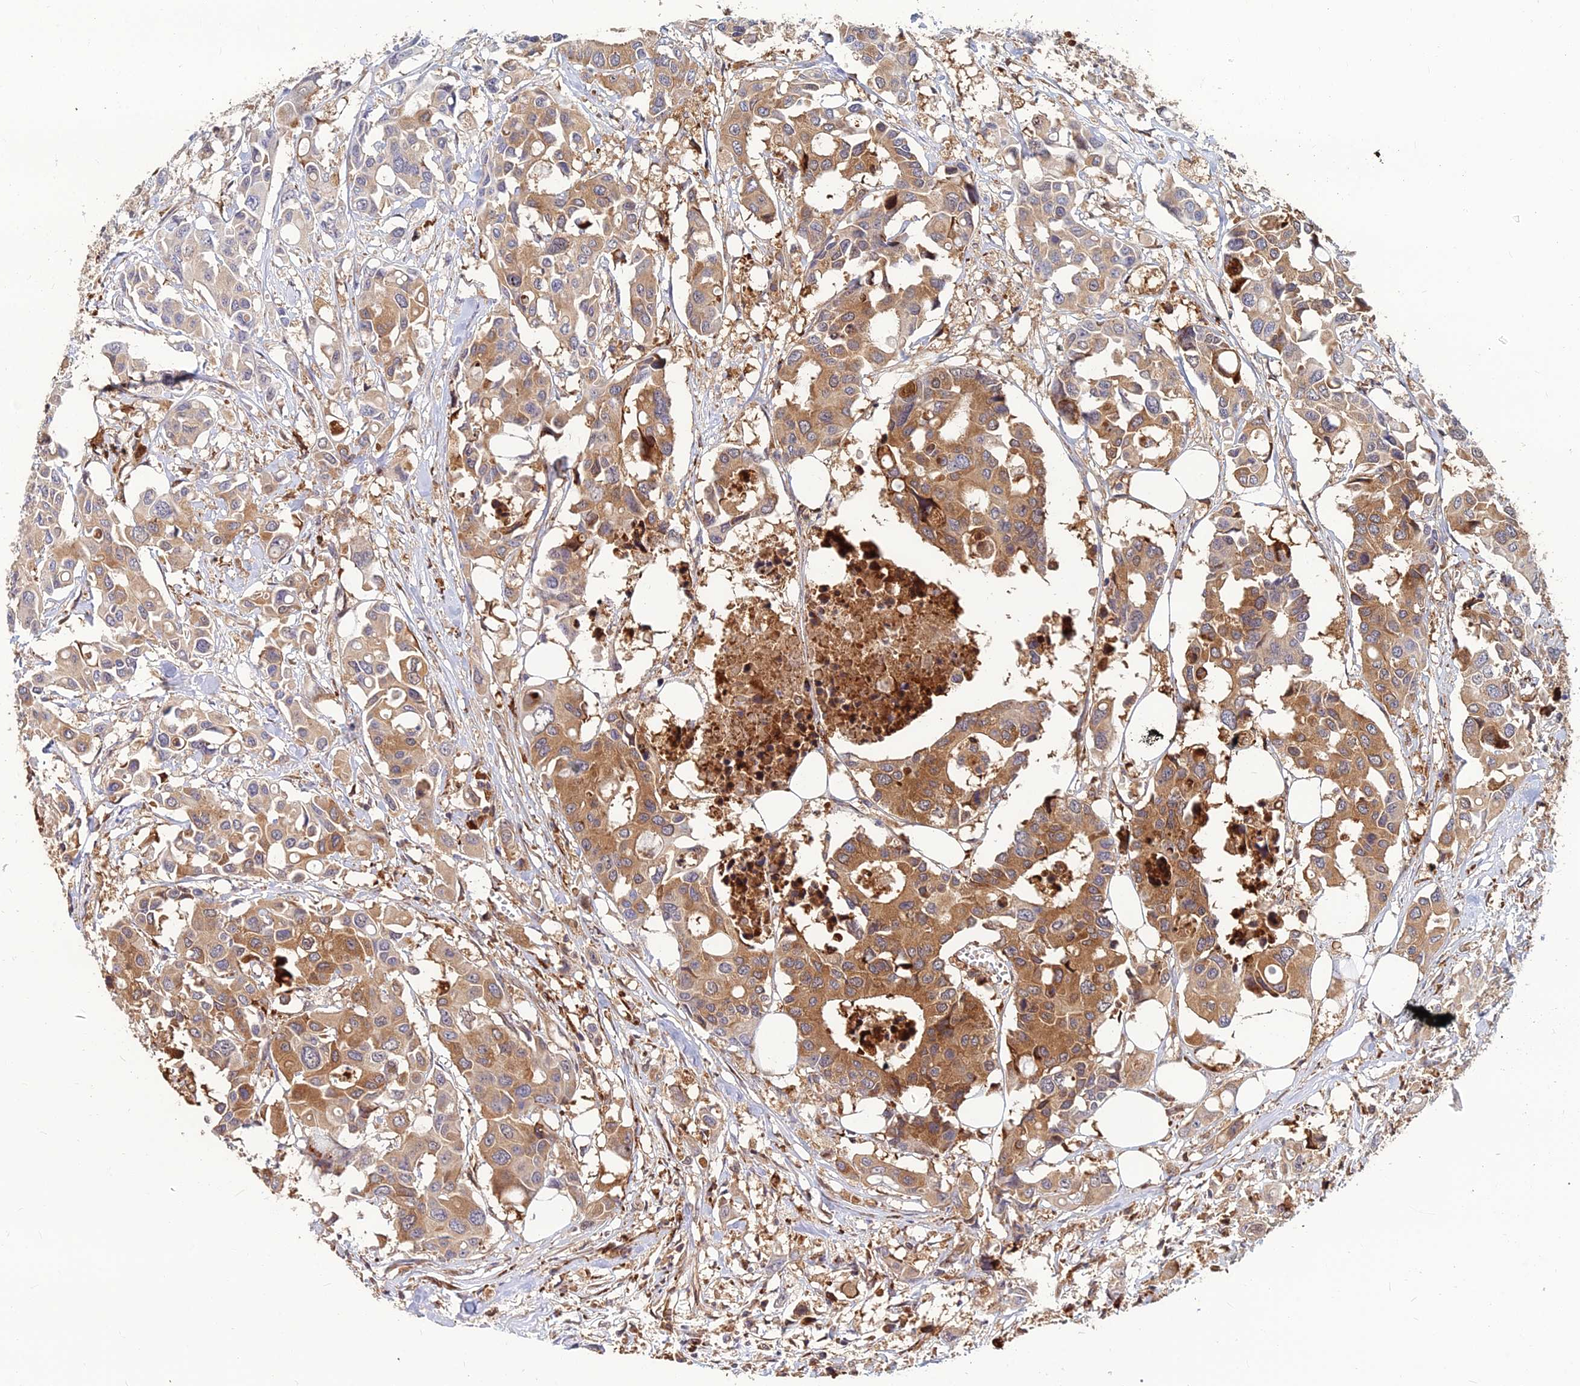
{"staining": {"intensity": "moderate", "quantity": ">75%", "location": "cytoplasmic/membranous"}, "tissue": "colorectal cancer", "cell_type": "Tumor cells", "image_type": "cancer", "snomed": [{"axis": "morphology", "description": "Adenocarcinoma, NOS"}, {"axis": "topography", "description": "Colon"}], "caption": "Immunohistochemistry (IHC) image of neoplastic tissue: human colorectal cancer stained using immunohistochemistry displays medium levels of moderate protein expression localized specifically in the cytoplasmic/membranous of tumor cells, appearing as a cytoplasmic/membranous brown color.", "gene": "CCT6B", "patient": {"sex": "male", "age": 77}}